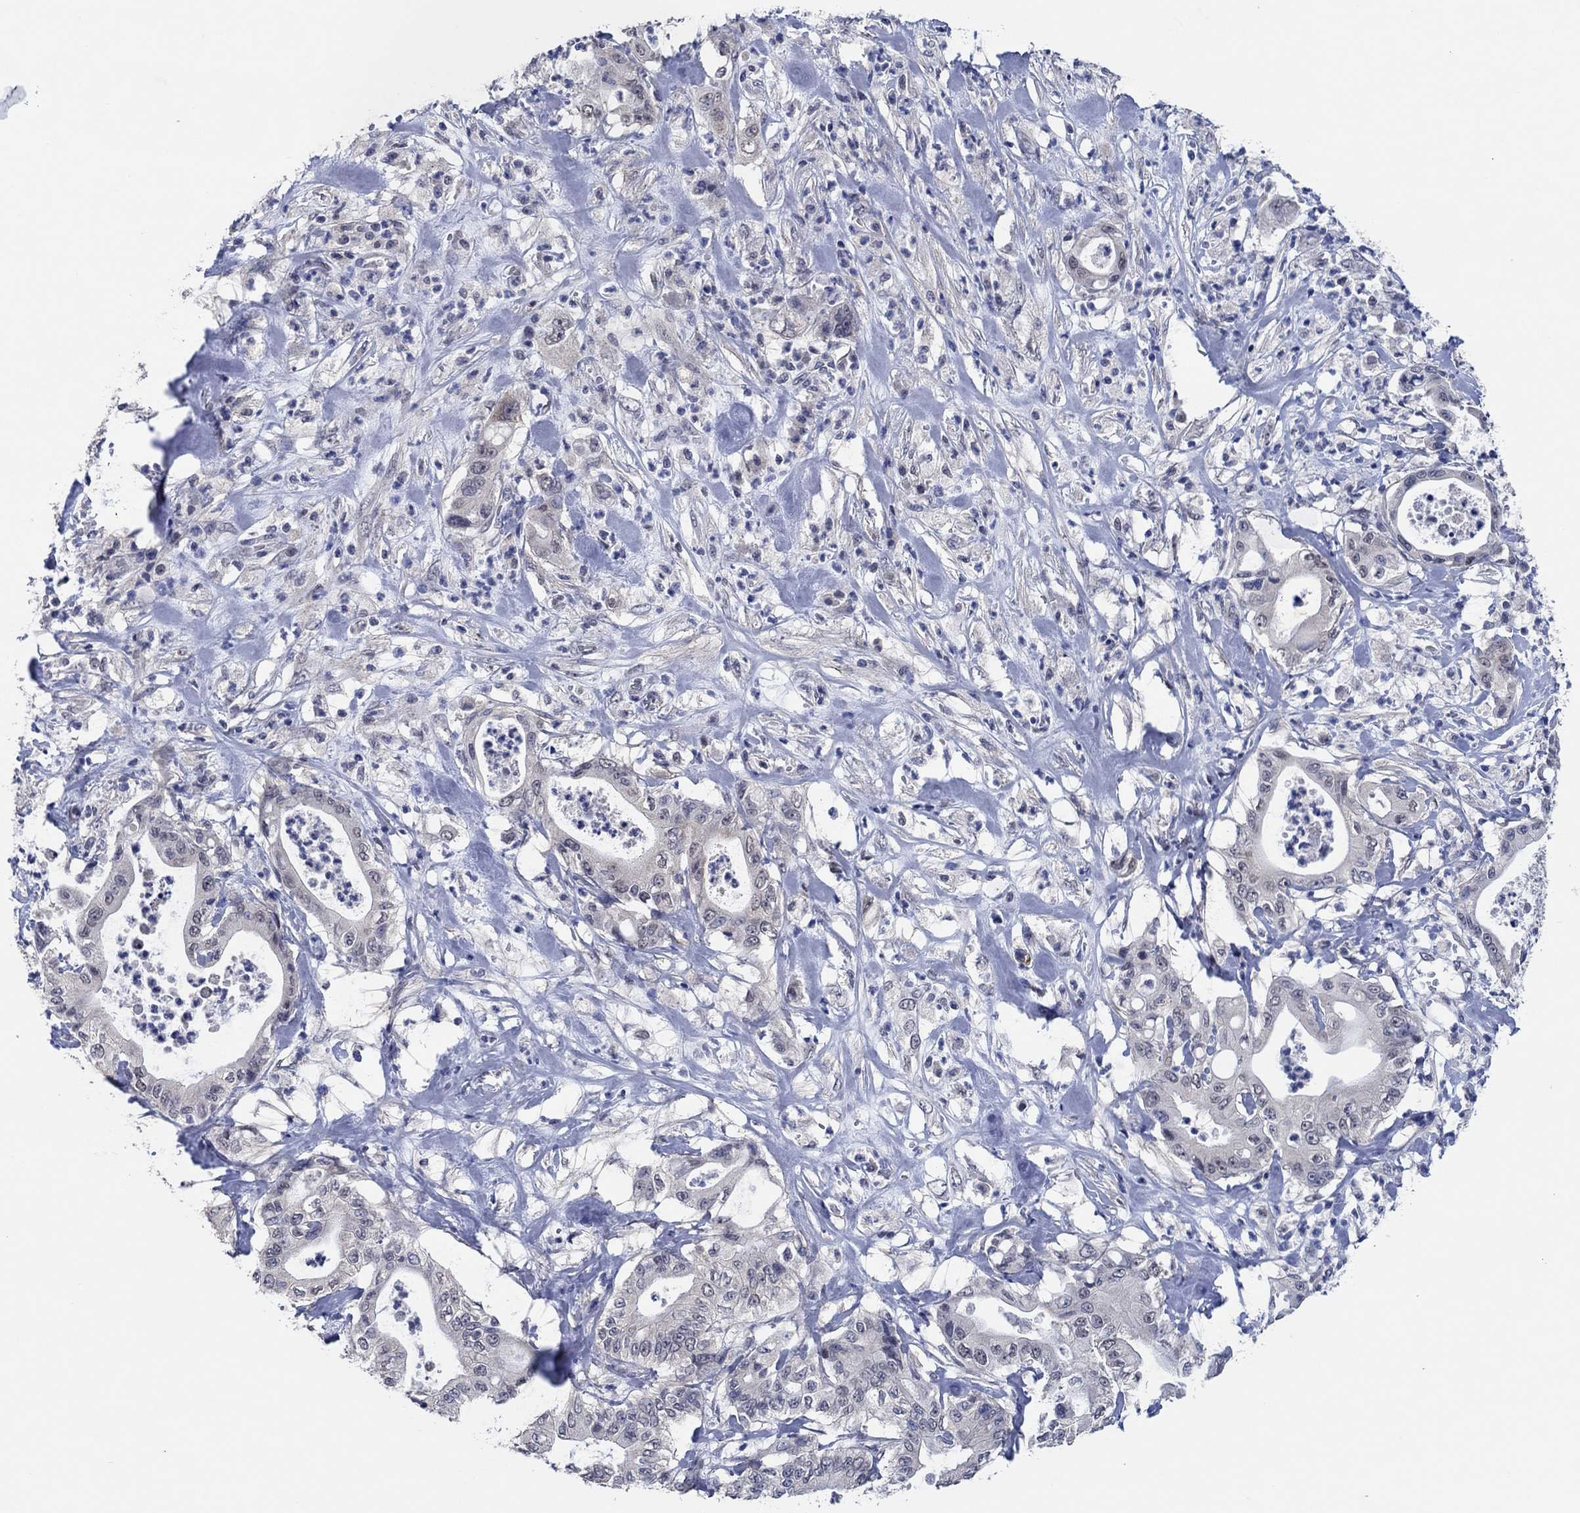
{"staining": {"intensity": "negative", "quantity": "none", "location": "none"}, "tissue": "pancreatic cancer", "cell_type": "Tumor cells", "image_type": "cancer", "snomed": [{"axis": "morphology", "description": "Adenocarcinoma, NOS"}, {"axis": "topography", "description": "Pancreas"}], "caption": "Tumor cells are negative for brown protein staining in pancreatic cancer.", "gene": "PRRT3", "patient": {"sex": "male", "age": 71}}